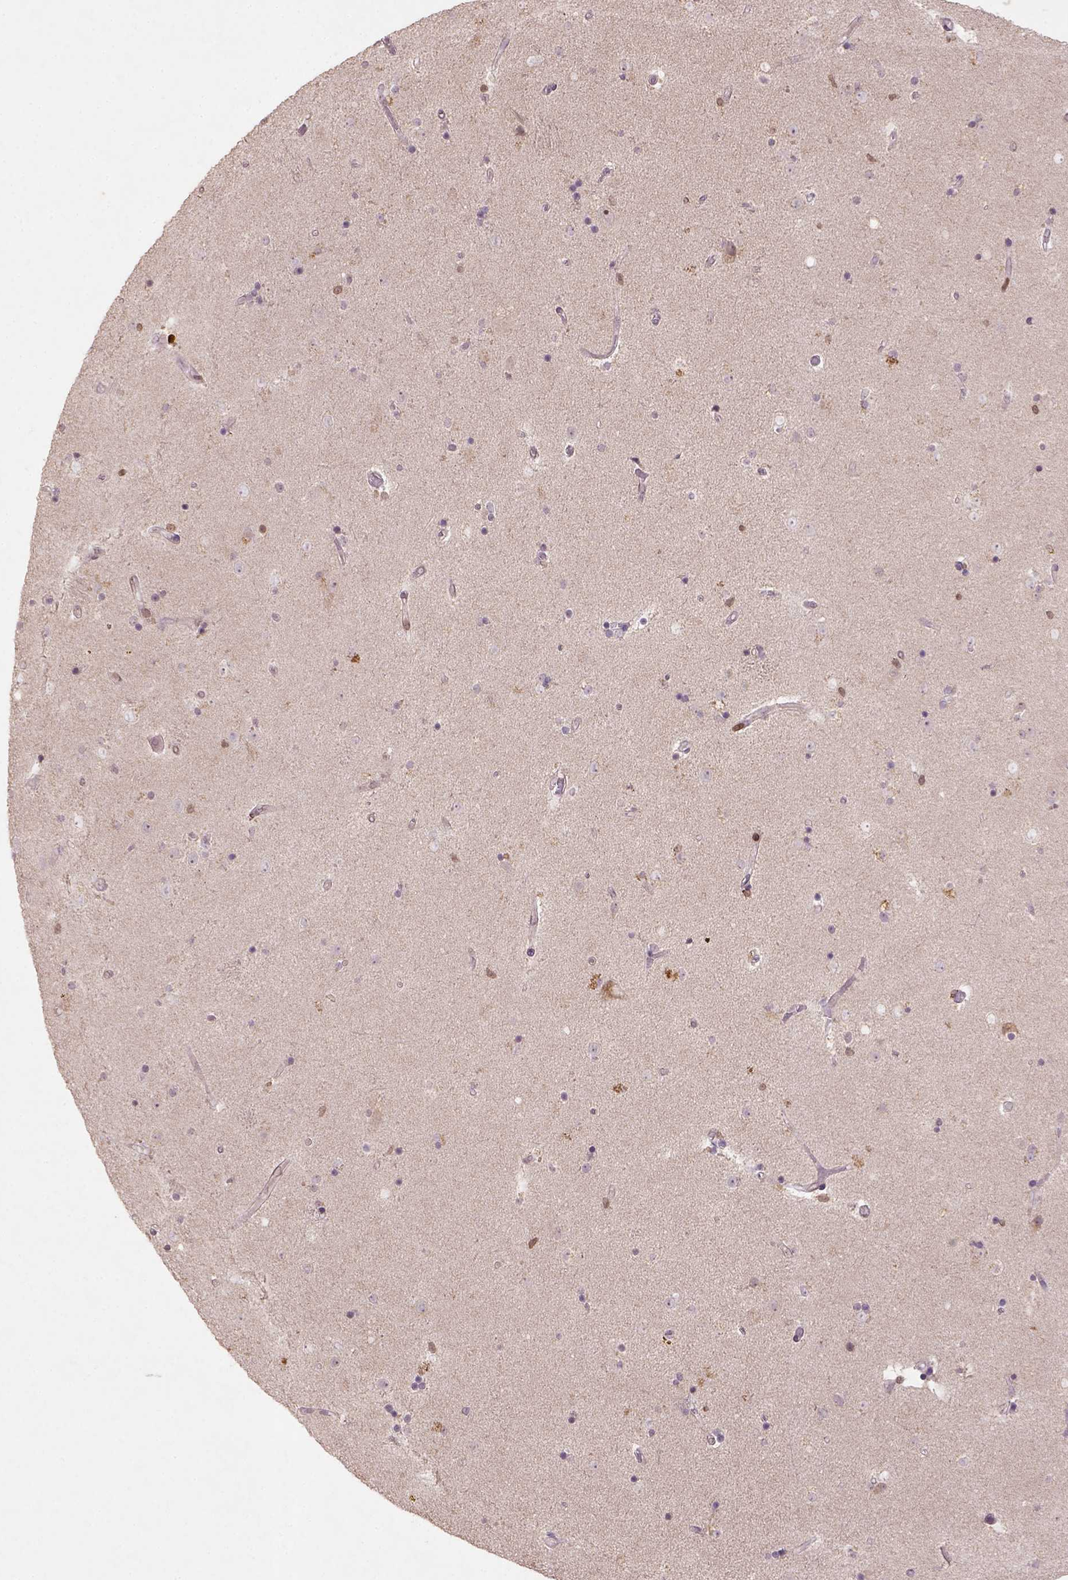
{"staining": {"intensity": "negative", "quantity": "none", "location": "none"}, "tissue": "caudate", "cell_type": "Glial cells", "image_type": "normal", "snomed": [{"axis": "morphology", "description": "Normal tissue, NOS"}, {"axis": "topography", "description": "Lateral ventricle wall"}], "caption": "Immunohistochemistry of normal human caudate shows no expression in glial cells. Nuclei are stained in blue.", "gene": "NUDT3", "patient": {"sex": "female", "age": 71}}